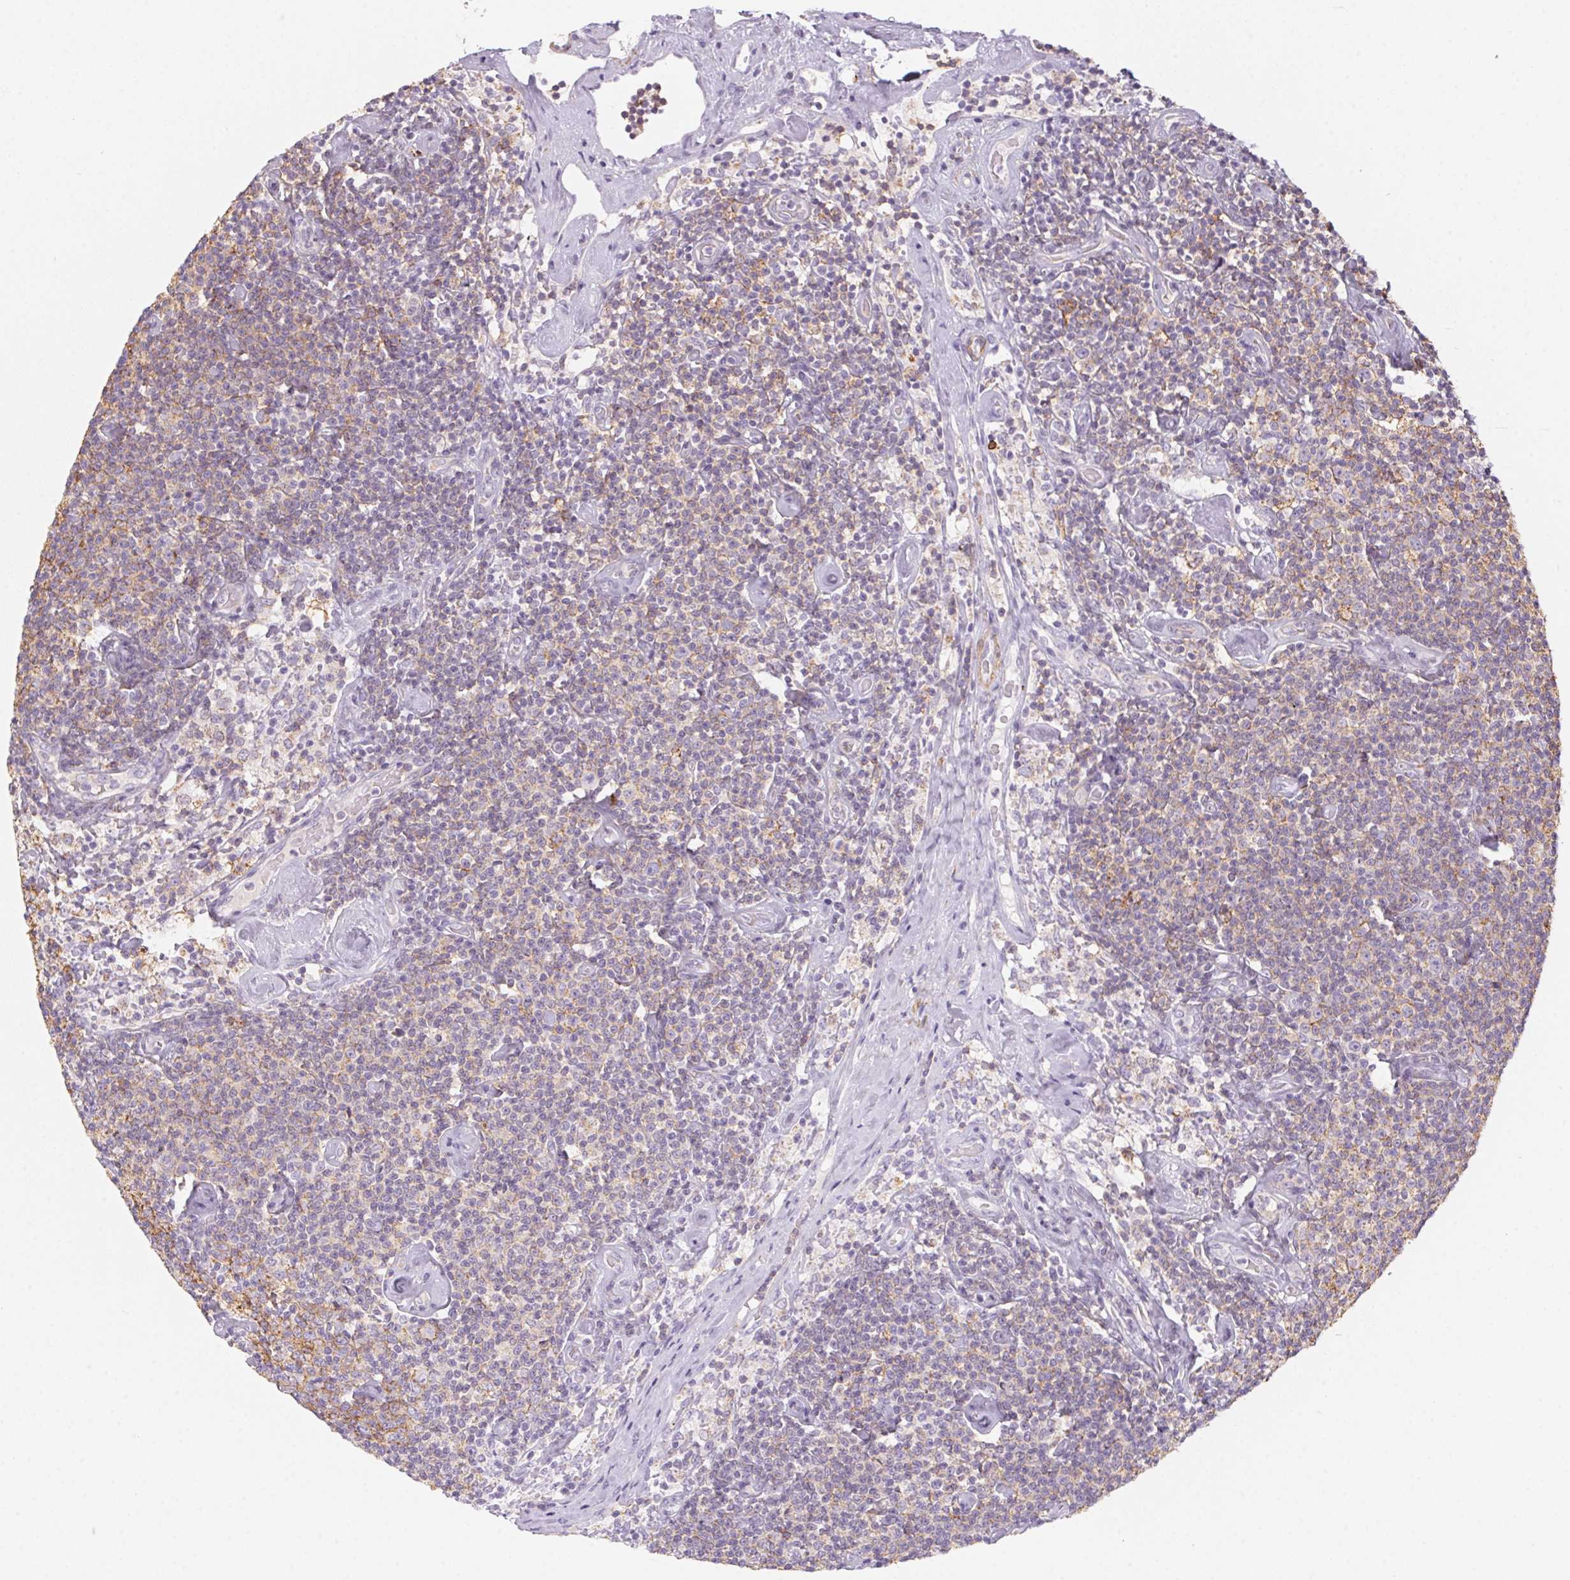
{"staining": {"intensity": "weak", "quantity": "<25%", "location": "cytoplasmic/membranous"}, "tissue": "lymphoma", "cell_type": "Tumor cells", "image_type": "cancer", "snomed": [{"axis": "morphology", "description": "Malignant lymphoma, non-Hodgkin's type, Low grade"}, {"axis": "topography", "description": "Lymph node"}], "caption": "Malignant lymphoma, non-Hodgkin's type (low-grade) stained for a protein using IHC exhibits no positivity tumor cells.", "gene": "PRPH", "patient": {"sex": "male", "age": 81}}